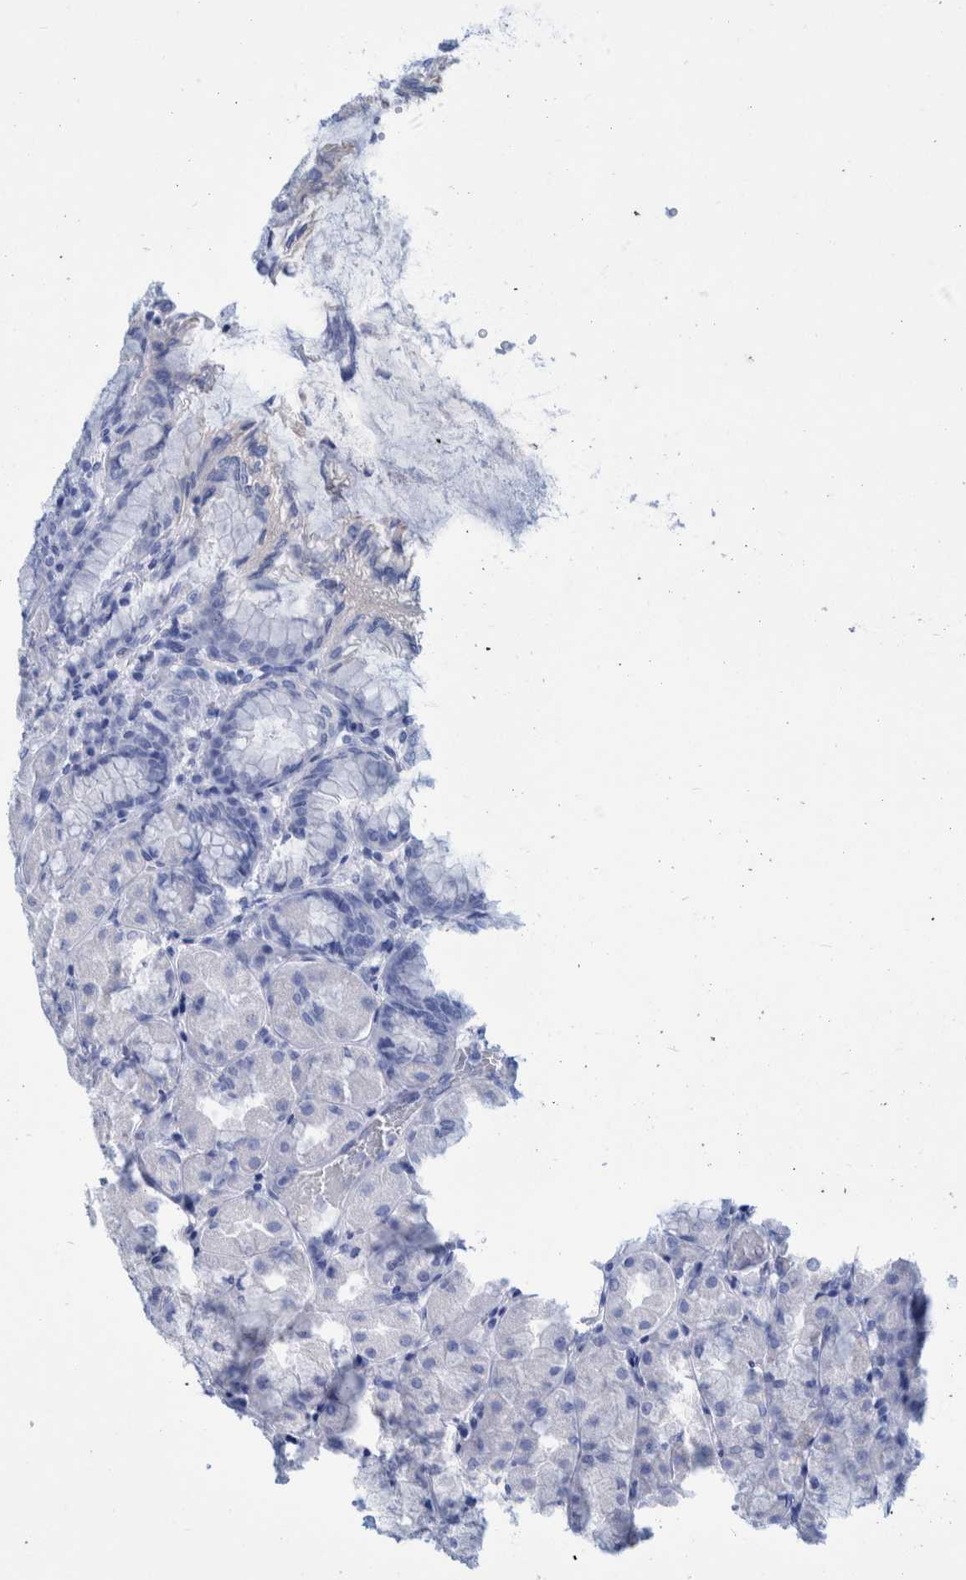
{"staining": {"intensity": "negative", "quantity": "none", "location": "none"}, "tissue": "stomach", "cell_type": "Glandular cells", "image_type": "normal", "snomed": [{"axis": "morphology", "description": "Normal tissue, NOS"}, {"axis": "topography", "description": "Stomach, upper"}], "caption": "A histopathology image of stomach stained for a protein reveals no brown staining in glandular cells. (DAB (3,3'-diaminobenzidine) immunohistochemistry (IHC) with hematoxylin counter stain).", "gene": "PERP", "patient": {"sex": "female", "age": 56}}